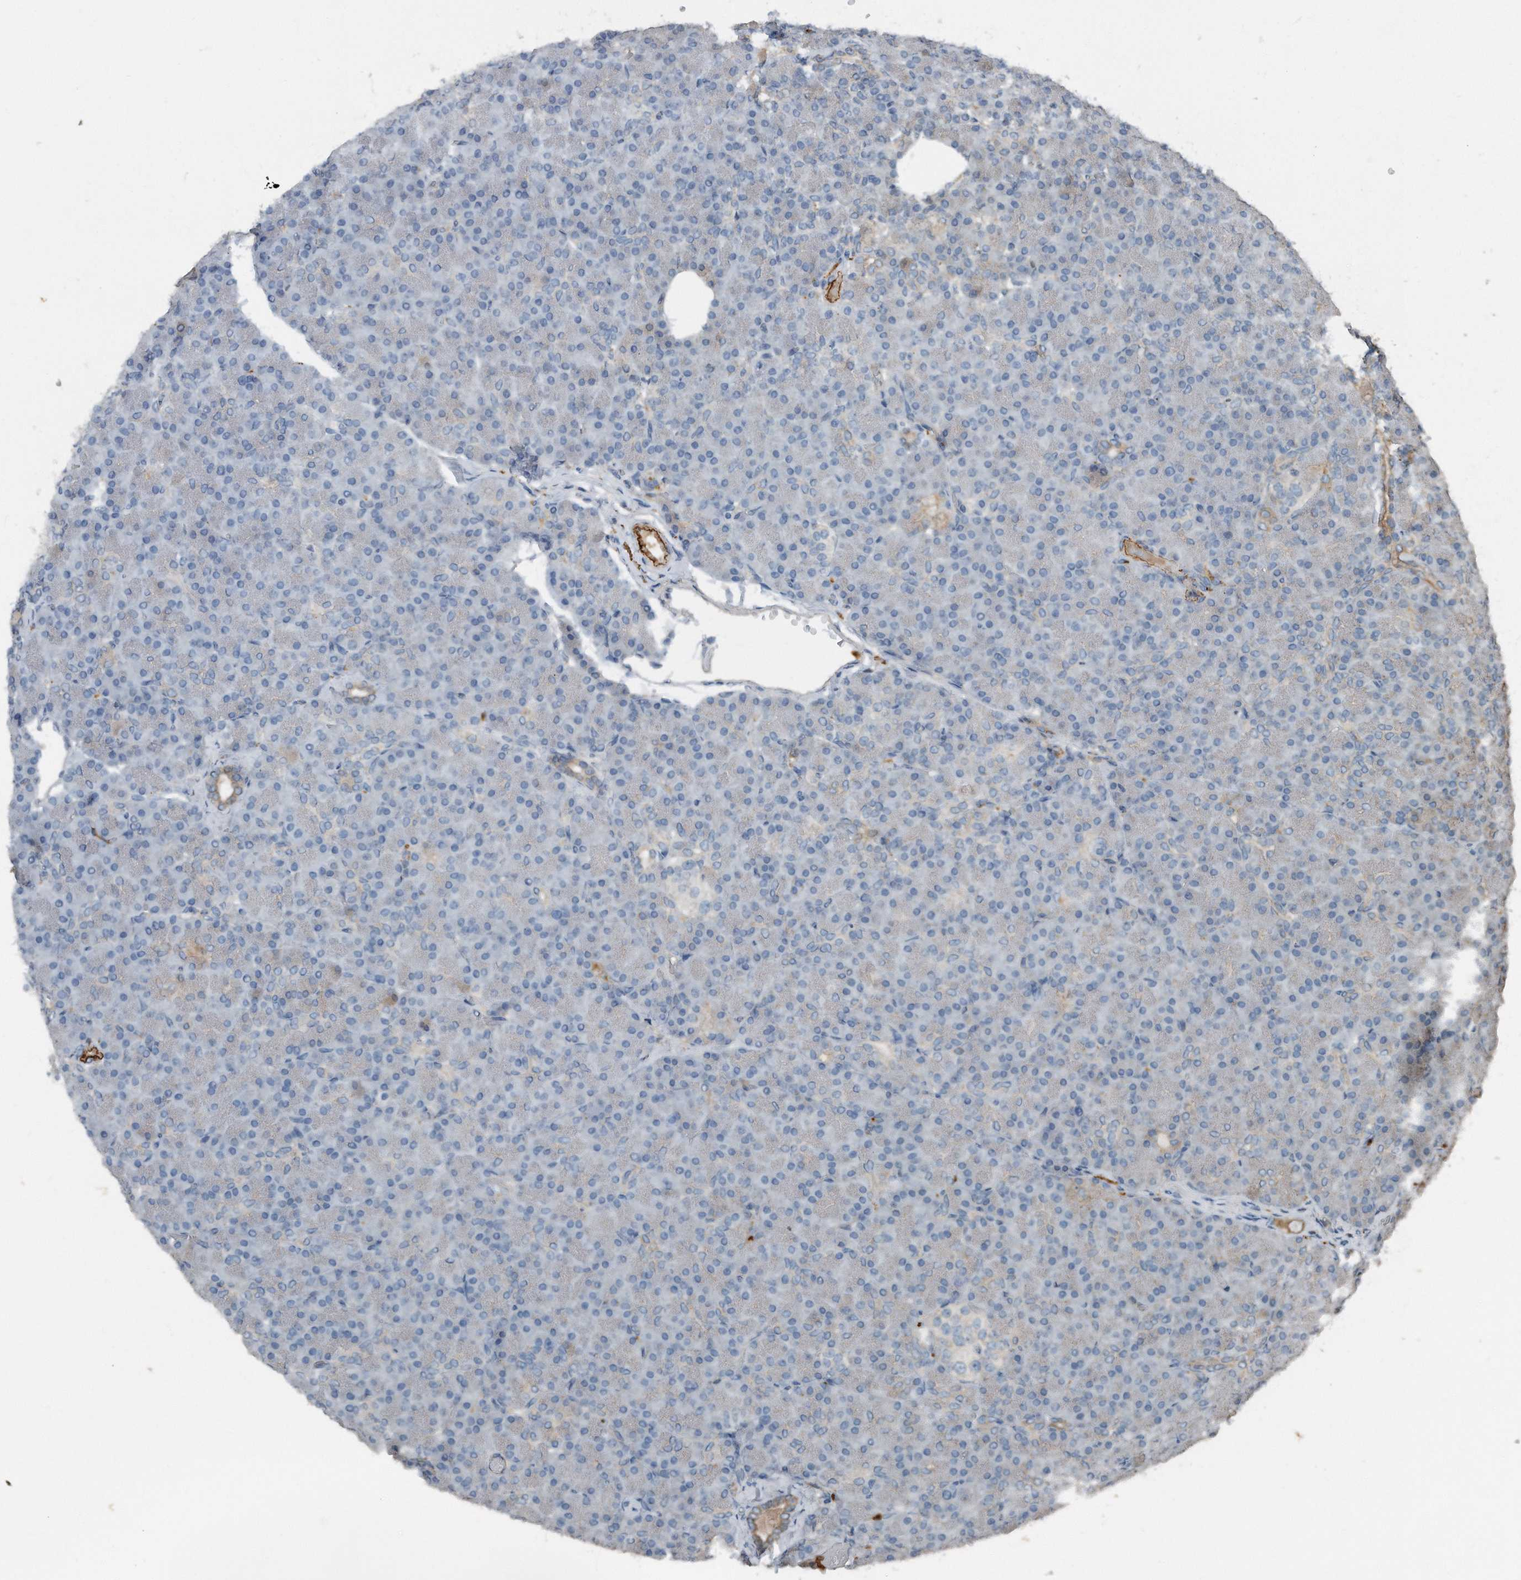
{"staining": {"intensity": "moderate", "quantity": "<25%", "location": "cytoplasmic/membranous"}, "tissue": "pancreas", "cell_type": "Exocrine glandular cells", "image_type": "normal", "snomed": [{"axis": "morphology", "description": "Normal tissue, NOS"}, {"axis": "topography", "description": "Pancreas"}], "caption": "The image demonstrates staining of unremarkable pancreas, revealing moderate cytoplasmic/membranous protein staining (brown color) within exocrine glandular cells. Ihc stains the protein of interest in brown and the nuclei are stained blue.", "gene": "C9", "patient": {"sex": "female", "age": 43}}